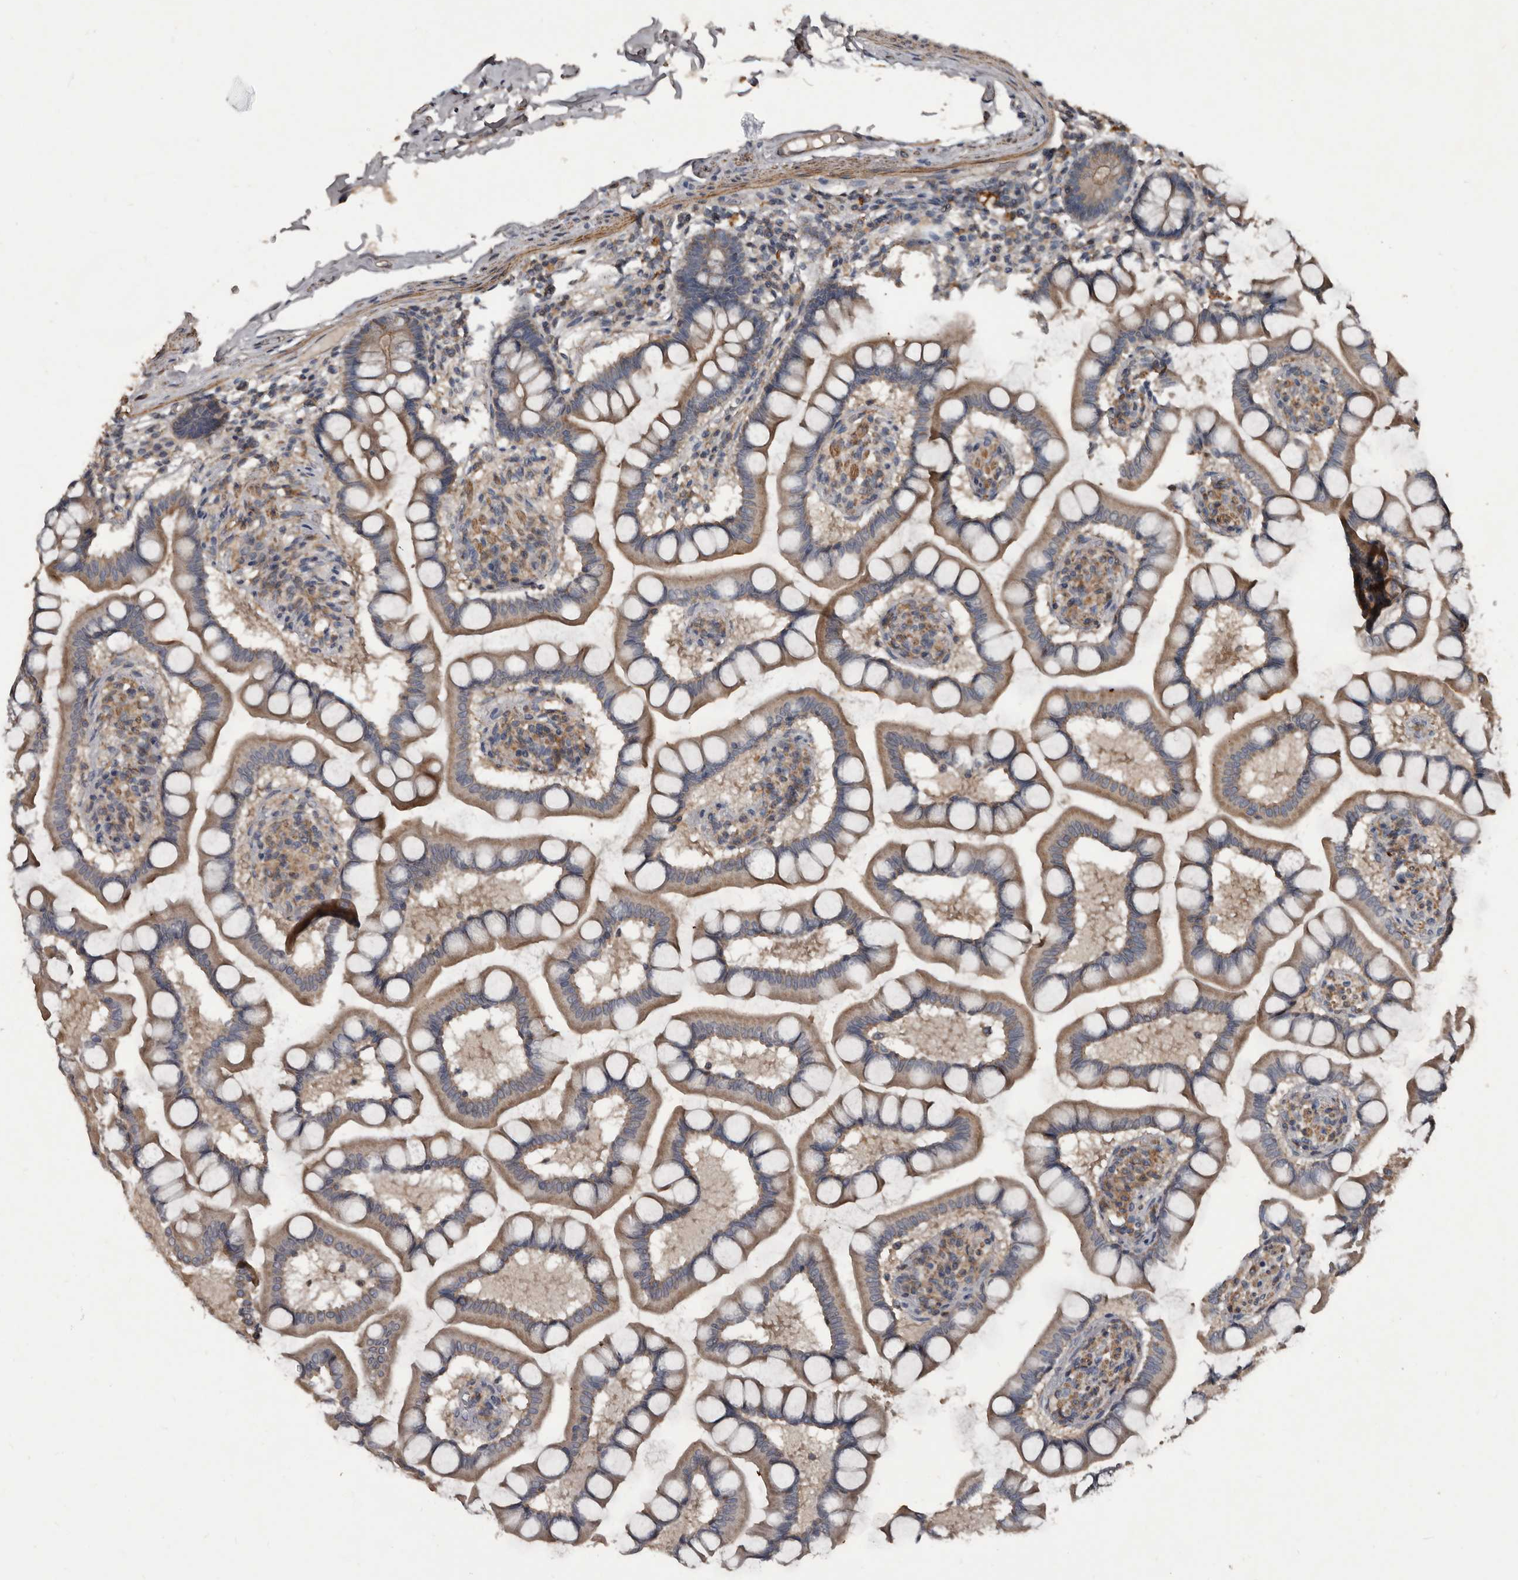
{"staining": {"intensity": "moderate", "quantity": ">75%", "location": "cytoplasmic/membranous"}, "tissue": "small intestine", "cell_type": "Glandular cells", "image_type": "normal", "snomed": [{"axis": "morphology", "description": "Normal tissue, NOS"}, {"axis": "topography", "description": "Small intestine"}], "caption": "This histopathology image displays IHC staining of normal human small intestine, with medium moderate cytoplasmic/membranous positivity in approximately >75% of glandular cells.", "gene": "GREB1", "patient": {"sex": "male", "age": 41}}